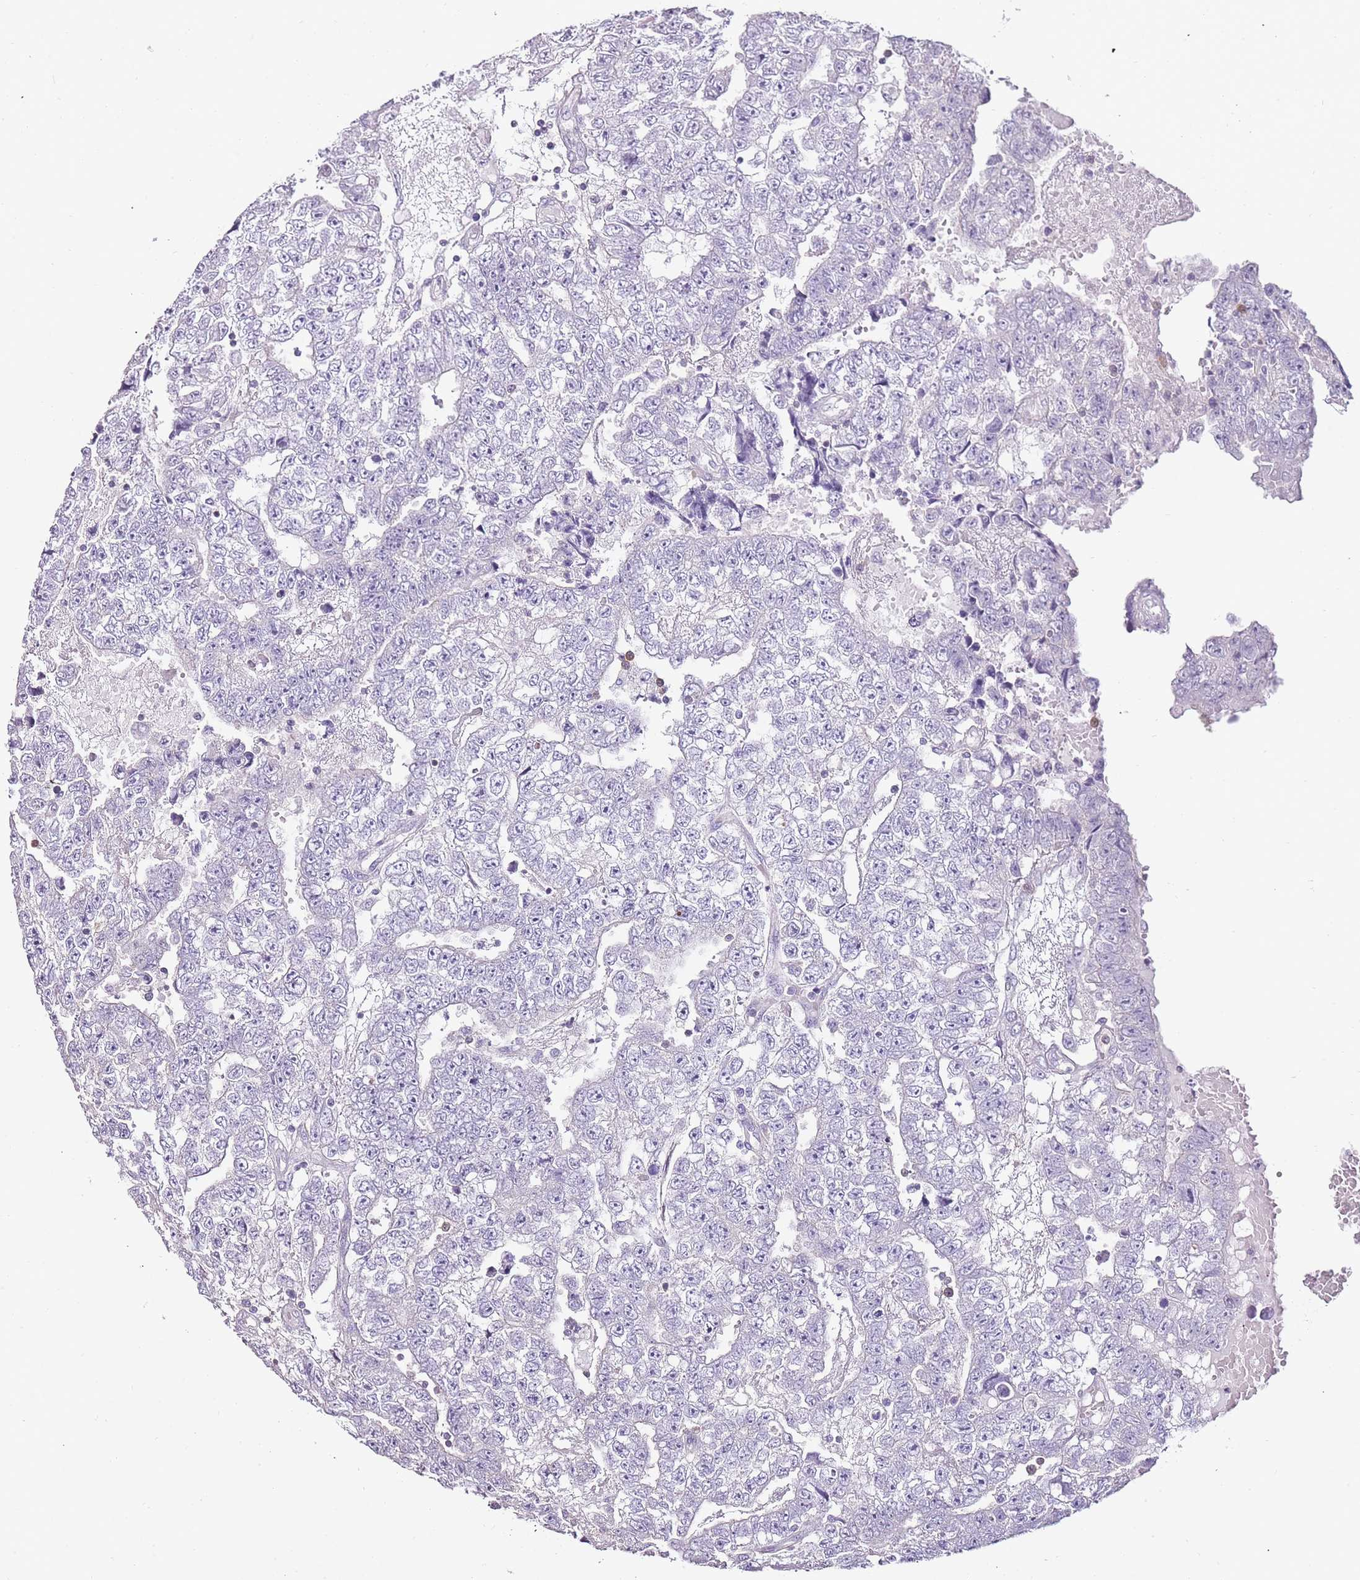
{"staining": {"intensity": "negative", "quantity": "none", "location": "none"}, "tissue": "testis cancer", "cell_type": "Tumor cells", "image_type": "cancer", "snomed": [{"axis": "morphology", "description": "Carcinoma, Embryonal, NOS"}, {"axis": "topography", "description": "Testis"}], "caption": "High magnification brightfield microscopy of testis cancer stained with DAB (3,3'-diaminobenzidine) (brown) and counterstained with hematoxylin (blue): tumor cells show no significant staining.", "gene": "ZBP1", "patient": {"sex": "male", "age": 25}}